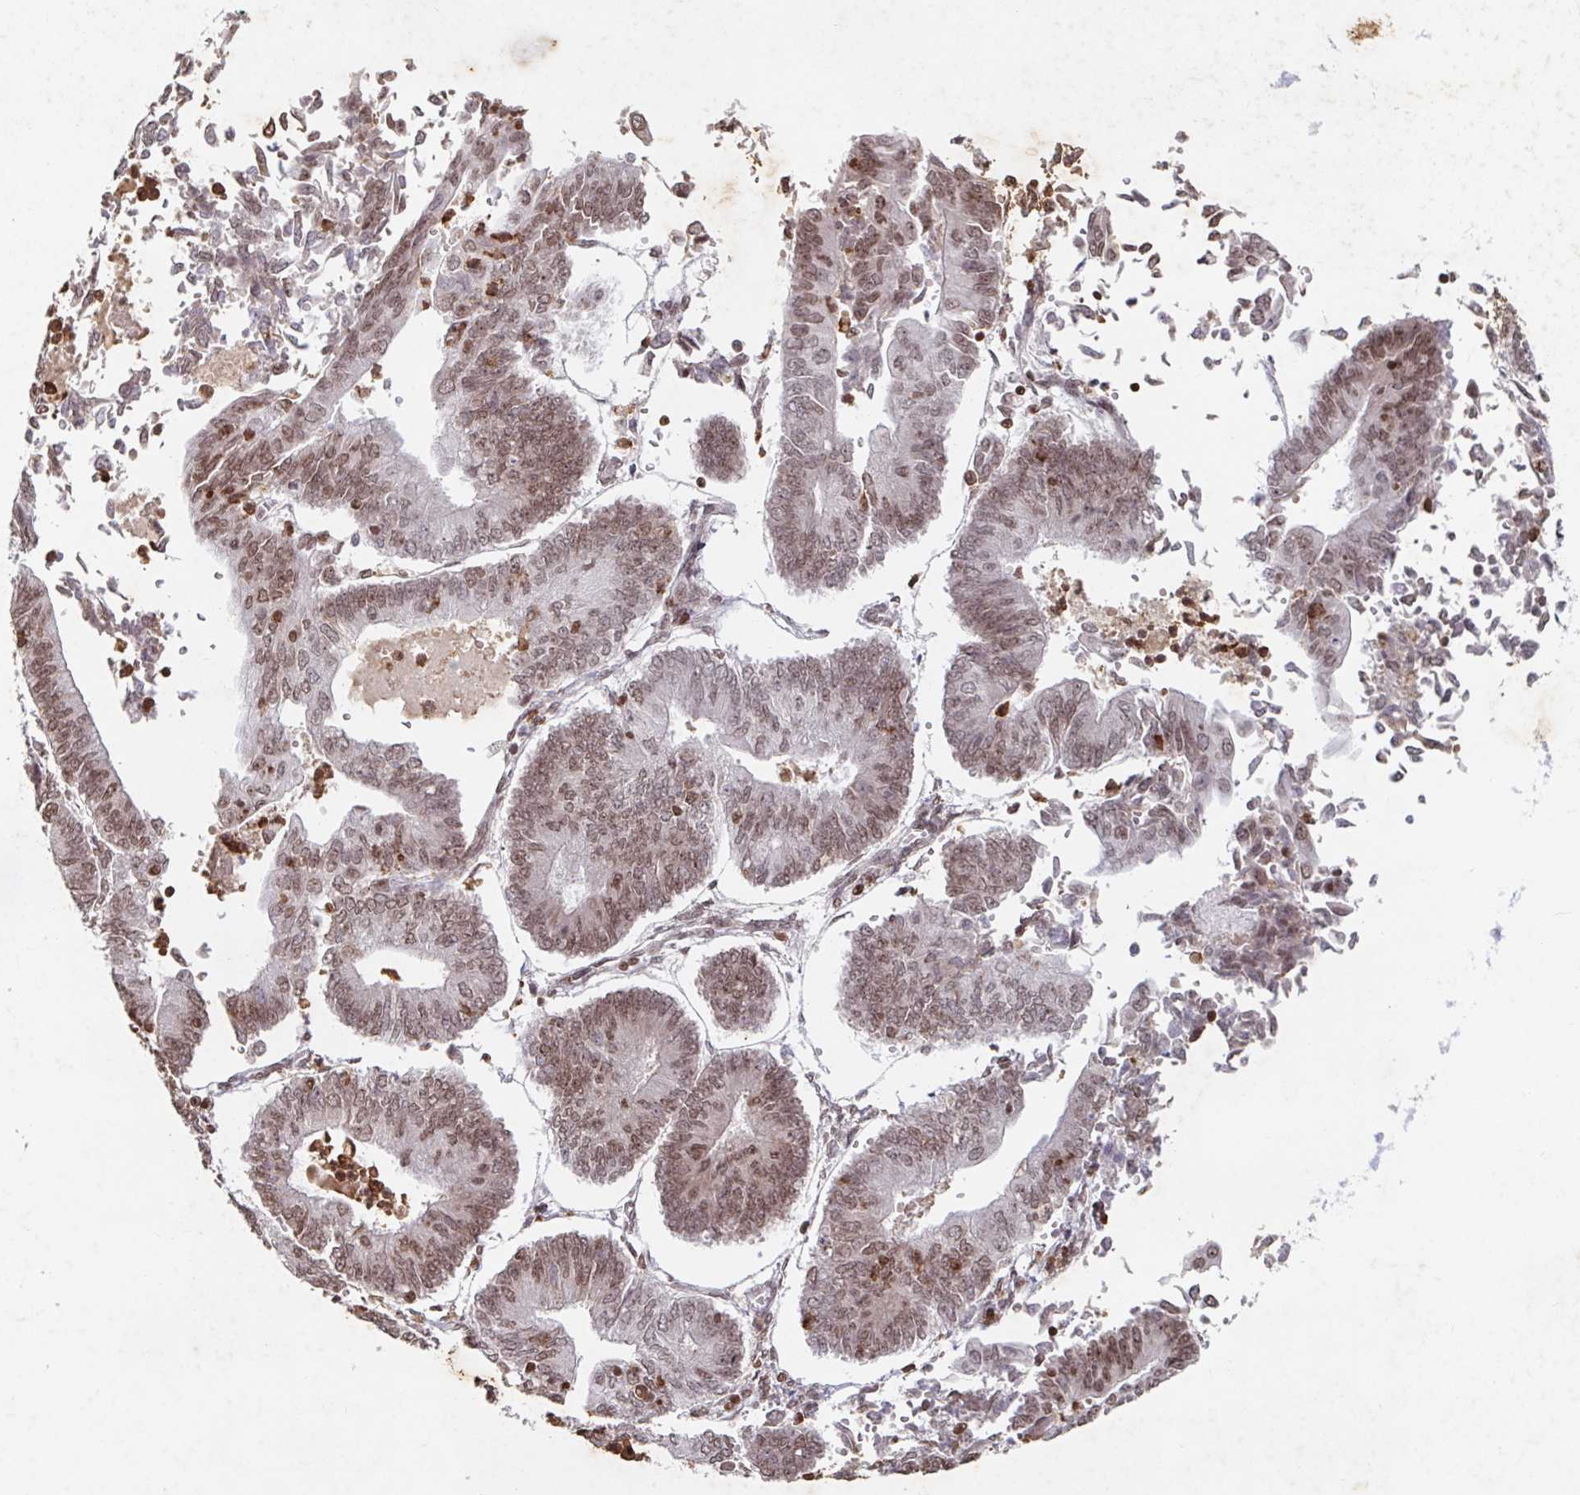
{"staining": {"intensity": "moderate", "quantity": ">75%", "location": "nuclear"}, "tissue": "endometrial cancer", "cell_type": "Tumor cells", "image_type": "cancer", "snomed": [{"axis": "morphology", "description": "Adenocarcinoma, NOS"}, {"axis": "topography", "description": "Endometrium"}], "caption": "A photomicrograph showing moderate nuclear staining in approximately >75% of tumor cells in endometrial cancer, as visualized by brown immunohistochemical staining.", "gene": "C19orf53", "patient": {"sex": "female", "age": 65}}